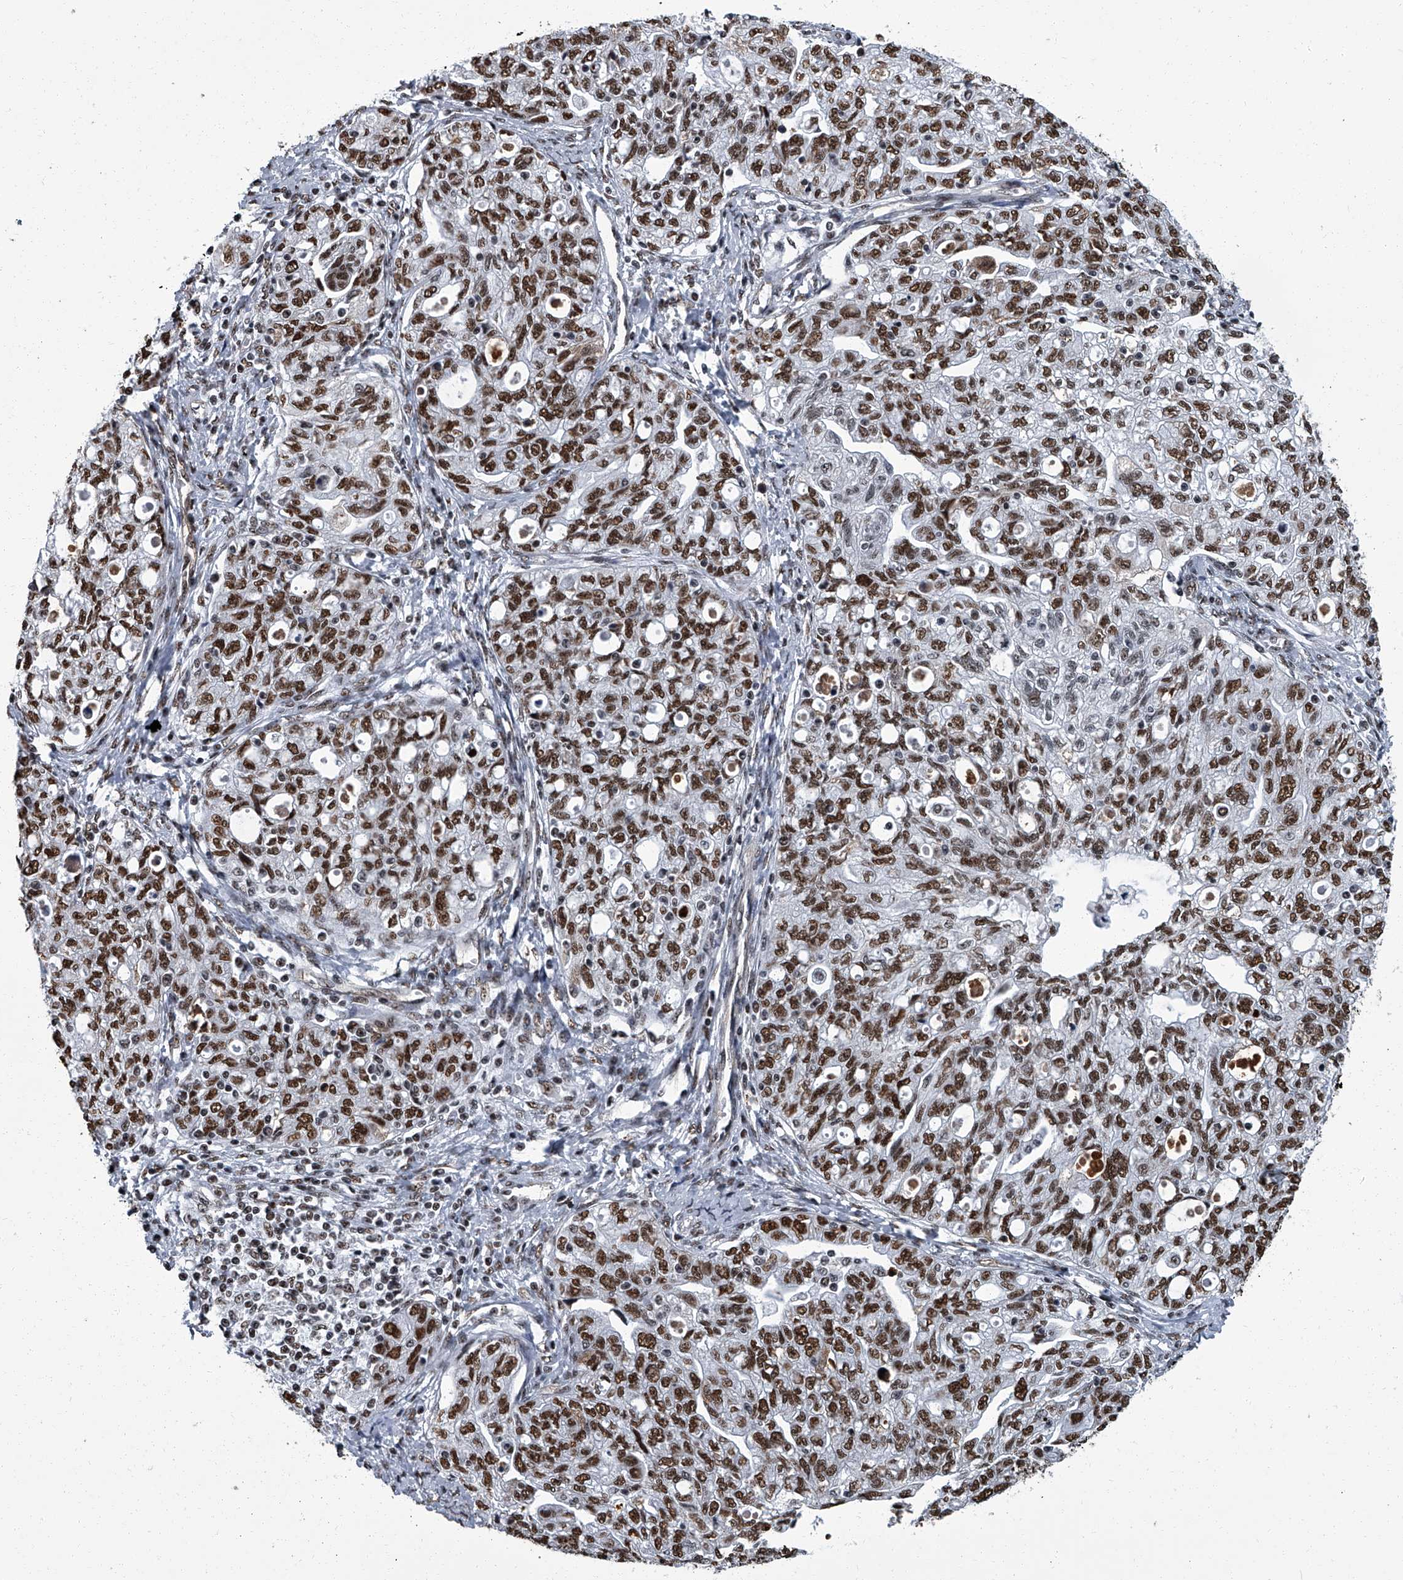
{"staining": {"intensity": "strong", "quantity": ">75%", "location": "nuclear"}, "tissue": "ovarian cancer", "cell_type": "Tumor cells", "image_type": "cancer", "snomed": [{"axis": "morphology", "description": "Carcinoma, NOS"}, {"axis": "morphology", "description": "Cystadenocarcinoma, serous, NOS"}, {"axis": "topography", "description": "Ovary"}], "caption": "DAB immunohistochemical staining of human ovarian carcinoma reveals strong nuclear protein expression in about >75% of tumor cells. Nuclei are stained in blue.", "gene": "ZNF518B", "patient": {"sex": "female", "age": 69}}